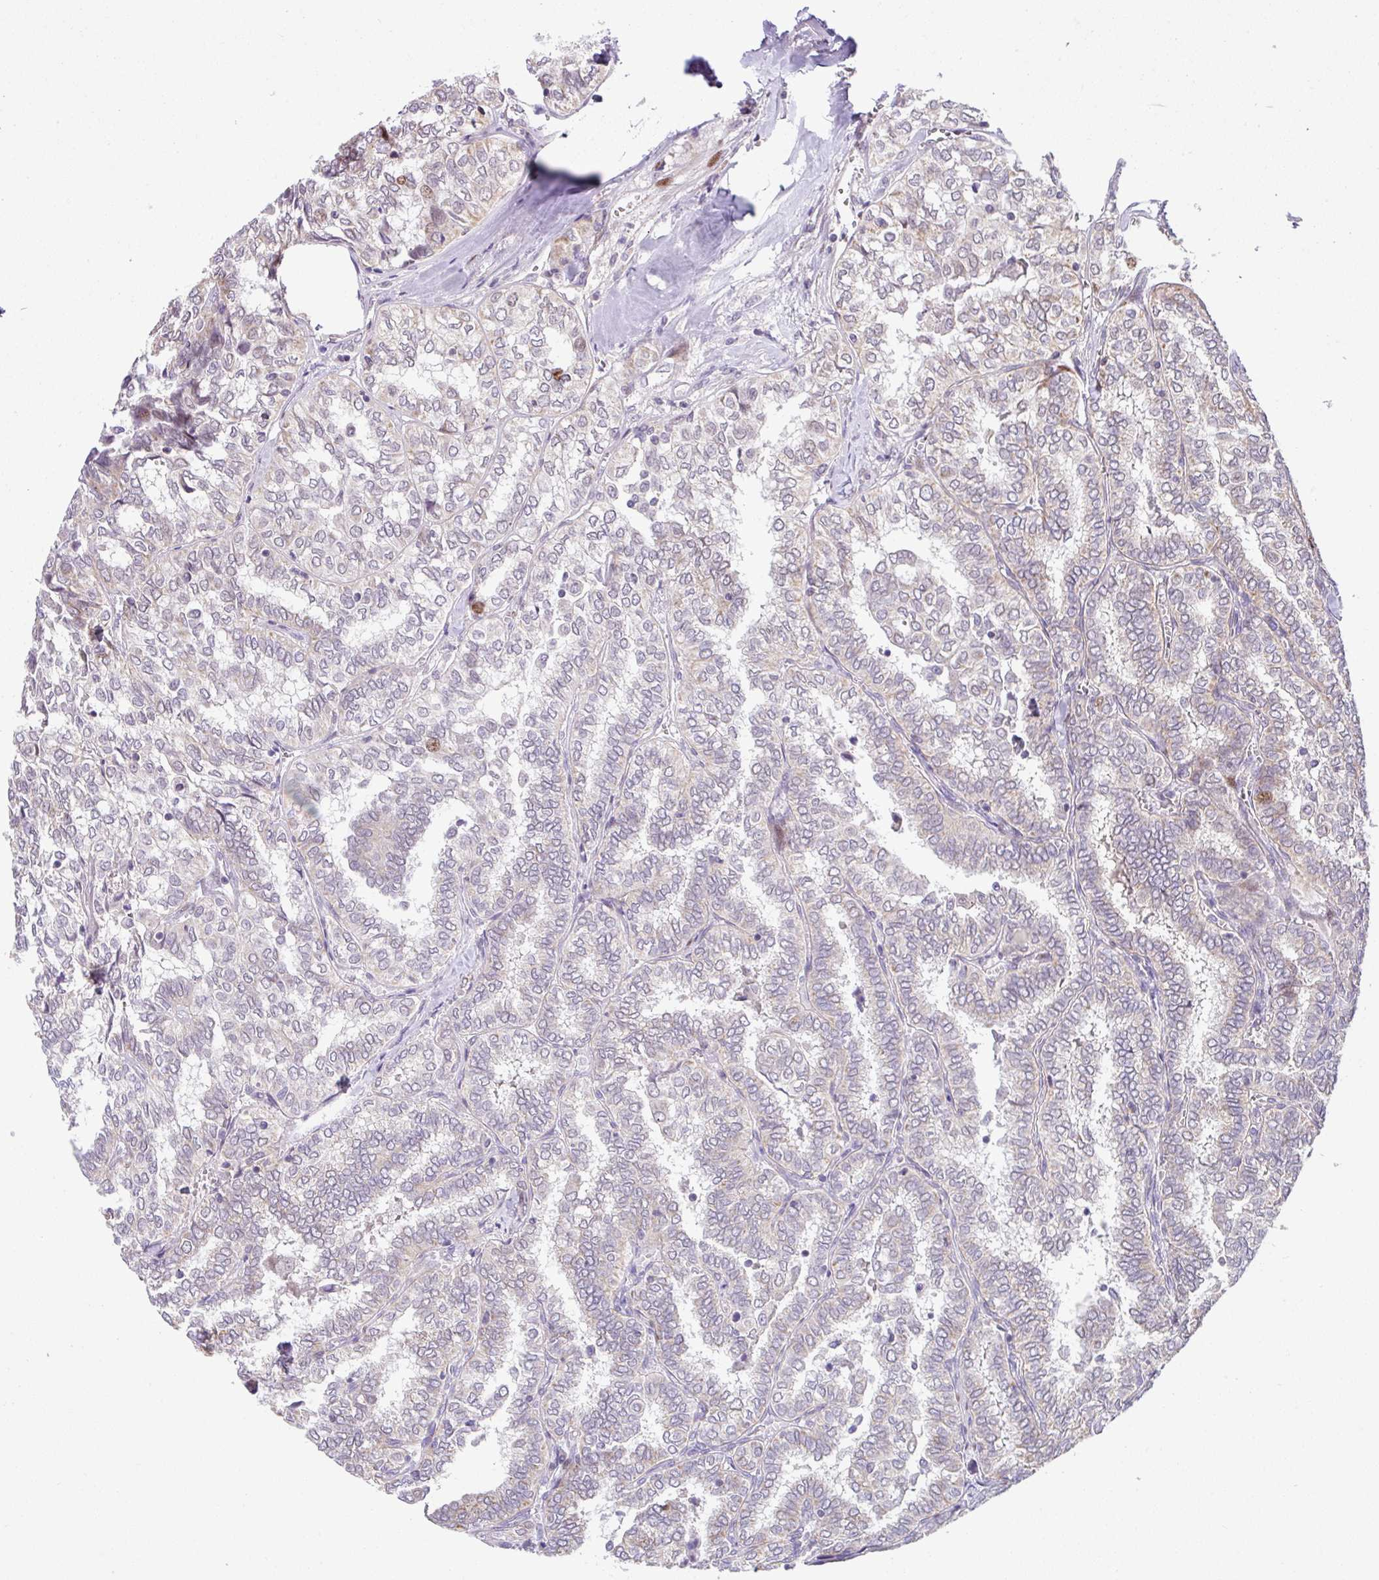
{"staining": {"intensity": "moderate", "quantity": "<25%", "location": "cytoplasmic/membranous"}, "tissue": "thyroid cancer", "cell_type": "Tumor cells", "image_type": "cancer", "snomed": [{"axis": "morphology", "description": "Papillary adenocarcinoma, NOS"}, {"axis": "topography", "description": "Thyroid gland"}], "caption": "High-power microscopy captured an IHC micrograph of thyroid cancer (papillary adenocarcinoma), revealing moderate cytoplasmic/membranous expression in approximately <25% of tumor cells.", "gene": "SARS2", "patient": {"sex": "female", "age": 30}}